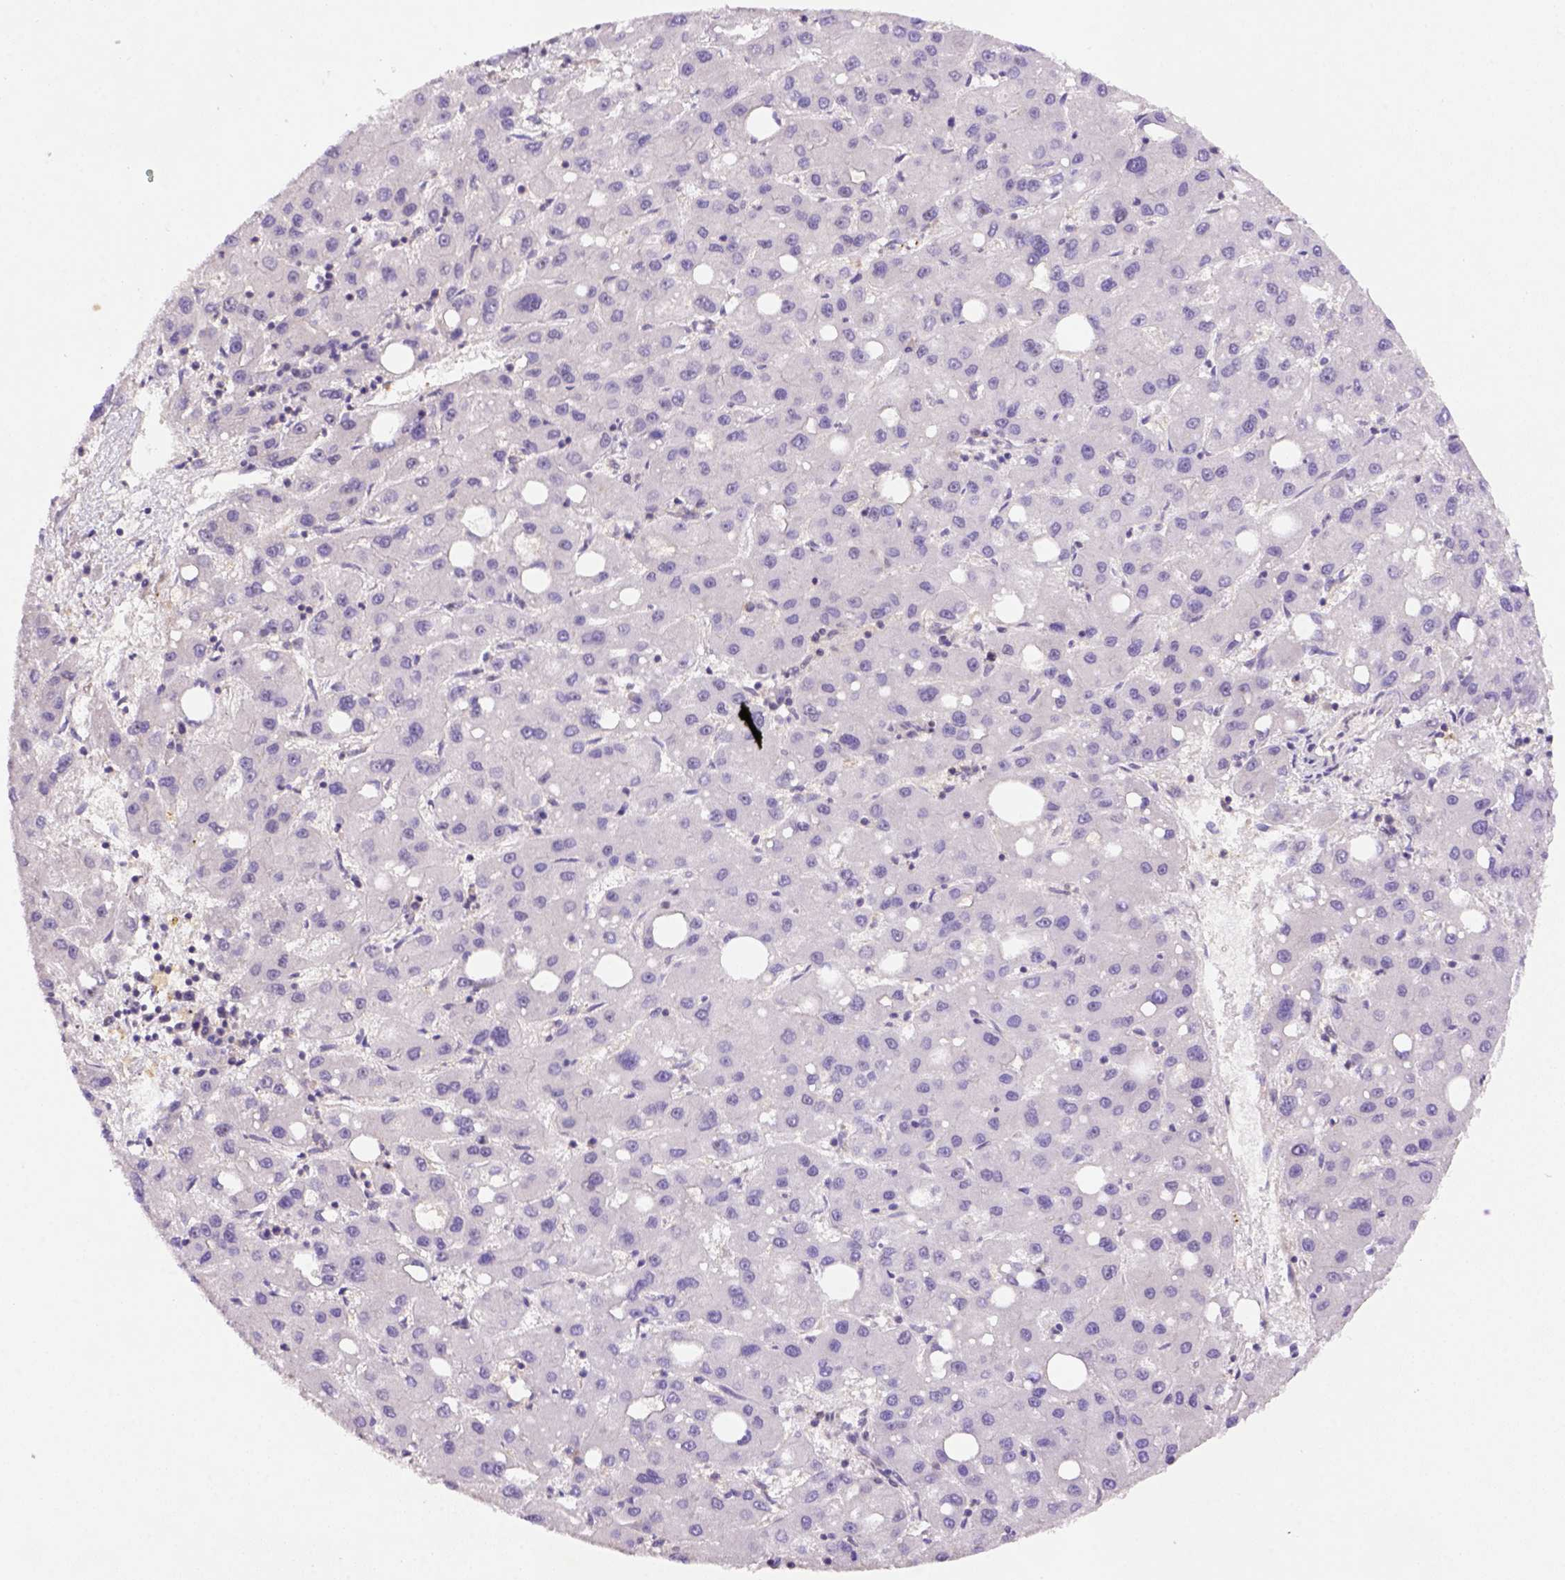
{"staining": {"intensity": "negative", "quantity": "none", "location": "none"}, "tissue": "liver cancer", "cell_type": "Tumor cells", "image_type": "cancer", "snomed": [{"axis": "morphology", "description": "Carcinoma, Hepatocellular, NOS"}, {"axis": "topography", "description": "Liver"}], "caption": "This is an IHC micrograph of human liver cancer (hepatocellular carcinoma). There is no staining in tumor cells.", "gene": "SCML4", "patient": {"sex": "male", "age": 73}}